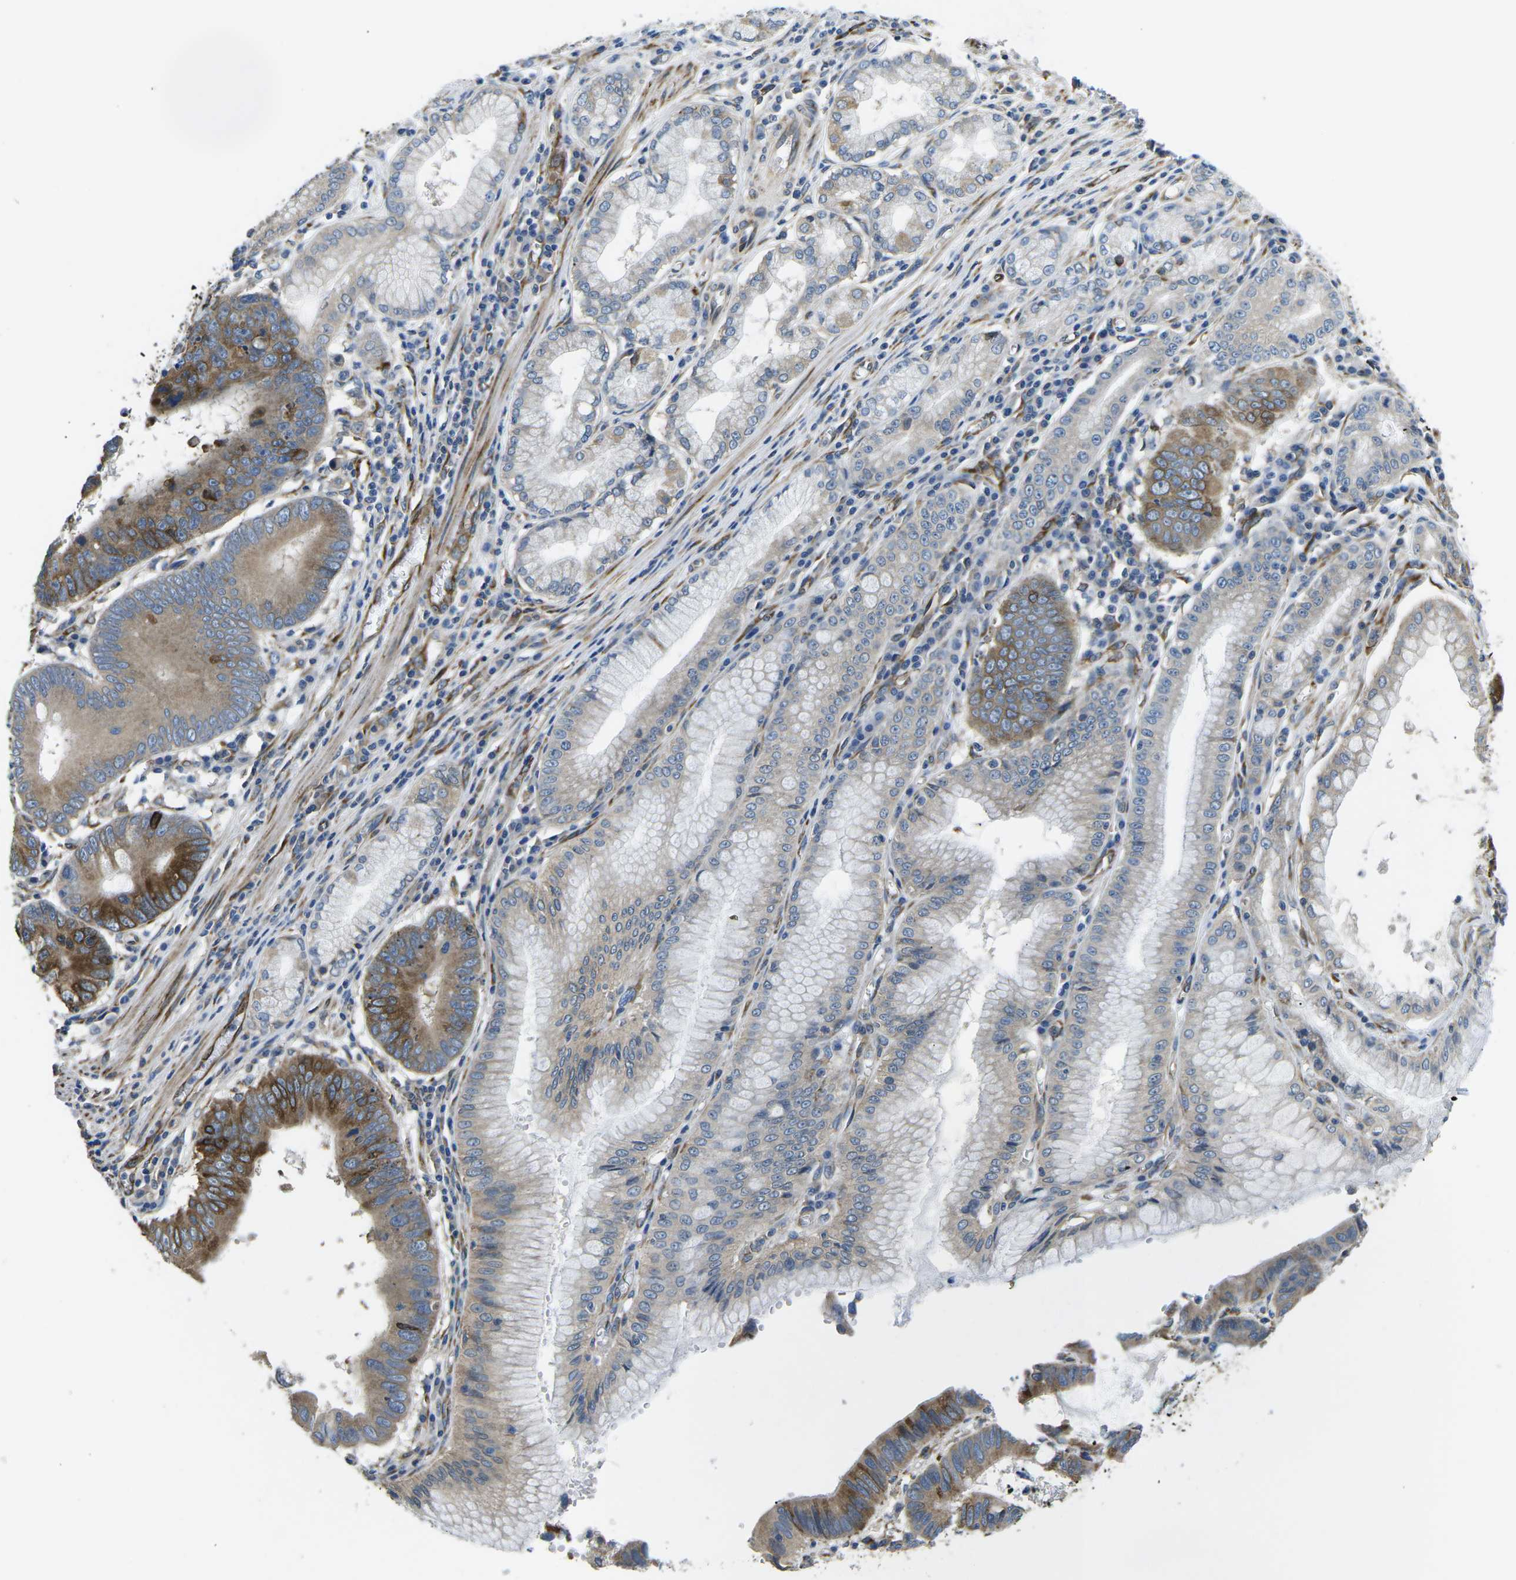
{"staining": {"intensity": "strong", "quantity": "25%-75%", "location": "cytoplasmic/membranous"}, "tissue": "stomach cancer", "cell_type": "Tumor cells", "image_type": "cancer", "snomed": [{"axis": "morphology", "description": "Adenocarcinoma, NOS"}, {"axis": "topography", "description": "Stomach"}], "caption": "Stomach cancer (adenocarcinoma) was stained to show a protein in brown. There is high levels of strong cytoplasmic/membranous staining in about 25%-75% of tumor cells.", "gene": "PDZD8", "patient": {"sex": "male", "age": 59}}